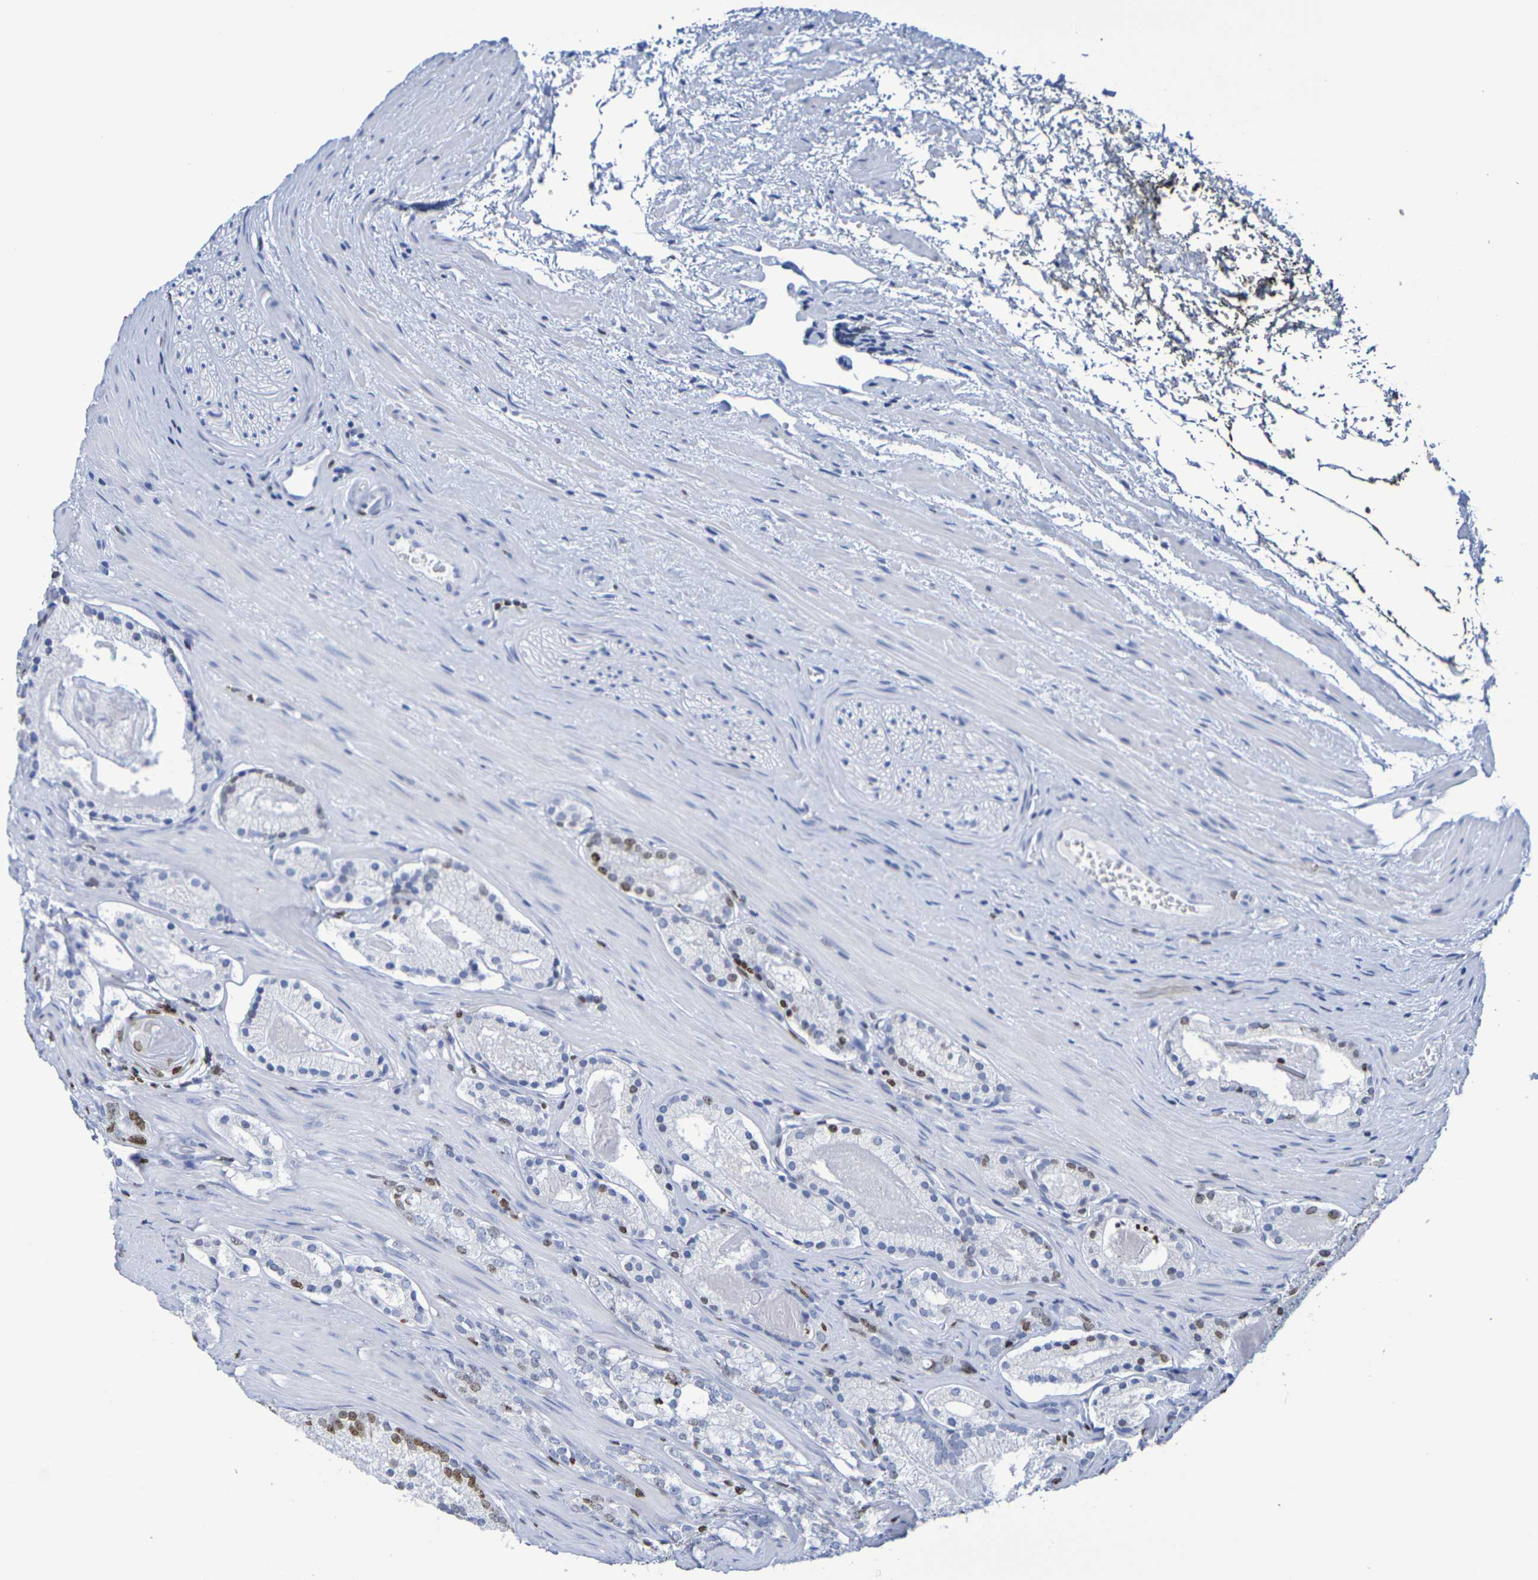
{"staining": {"intensity": "moderate", "quantity": "<25%", "location": "nuclear"}, "tissue": "prostate cancer", "cell_type": "Tumor cells", "image_type": "cancer", "snomed": [{"axis": "morphology", "description": "Adenocarcinoma, Low grade"}, {"axis": "topography", "description": "Prostate"}], "caption": "Immunohistochemistry of human prostate adenocarcinoma (low-grade) demonstrates low levels of moderate nuclear expression in approximately <25% of tumor cells.", "gene": "H1-5", "patient": {"sex": "male", "age": 59}}